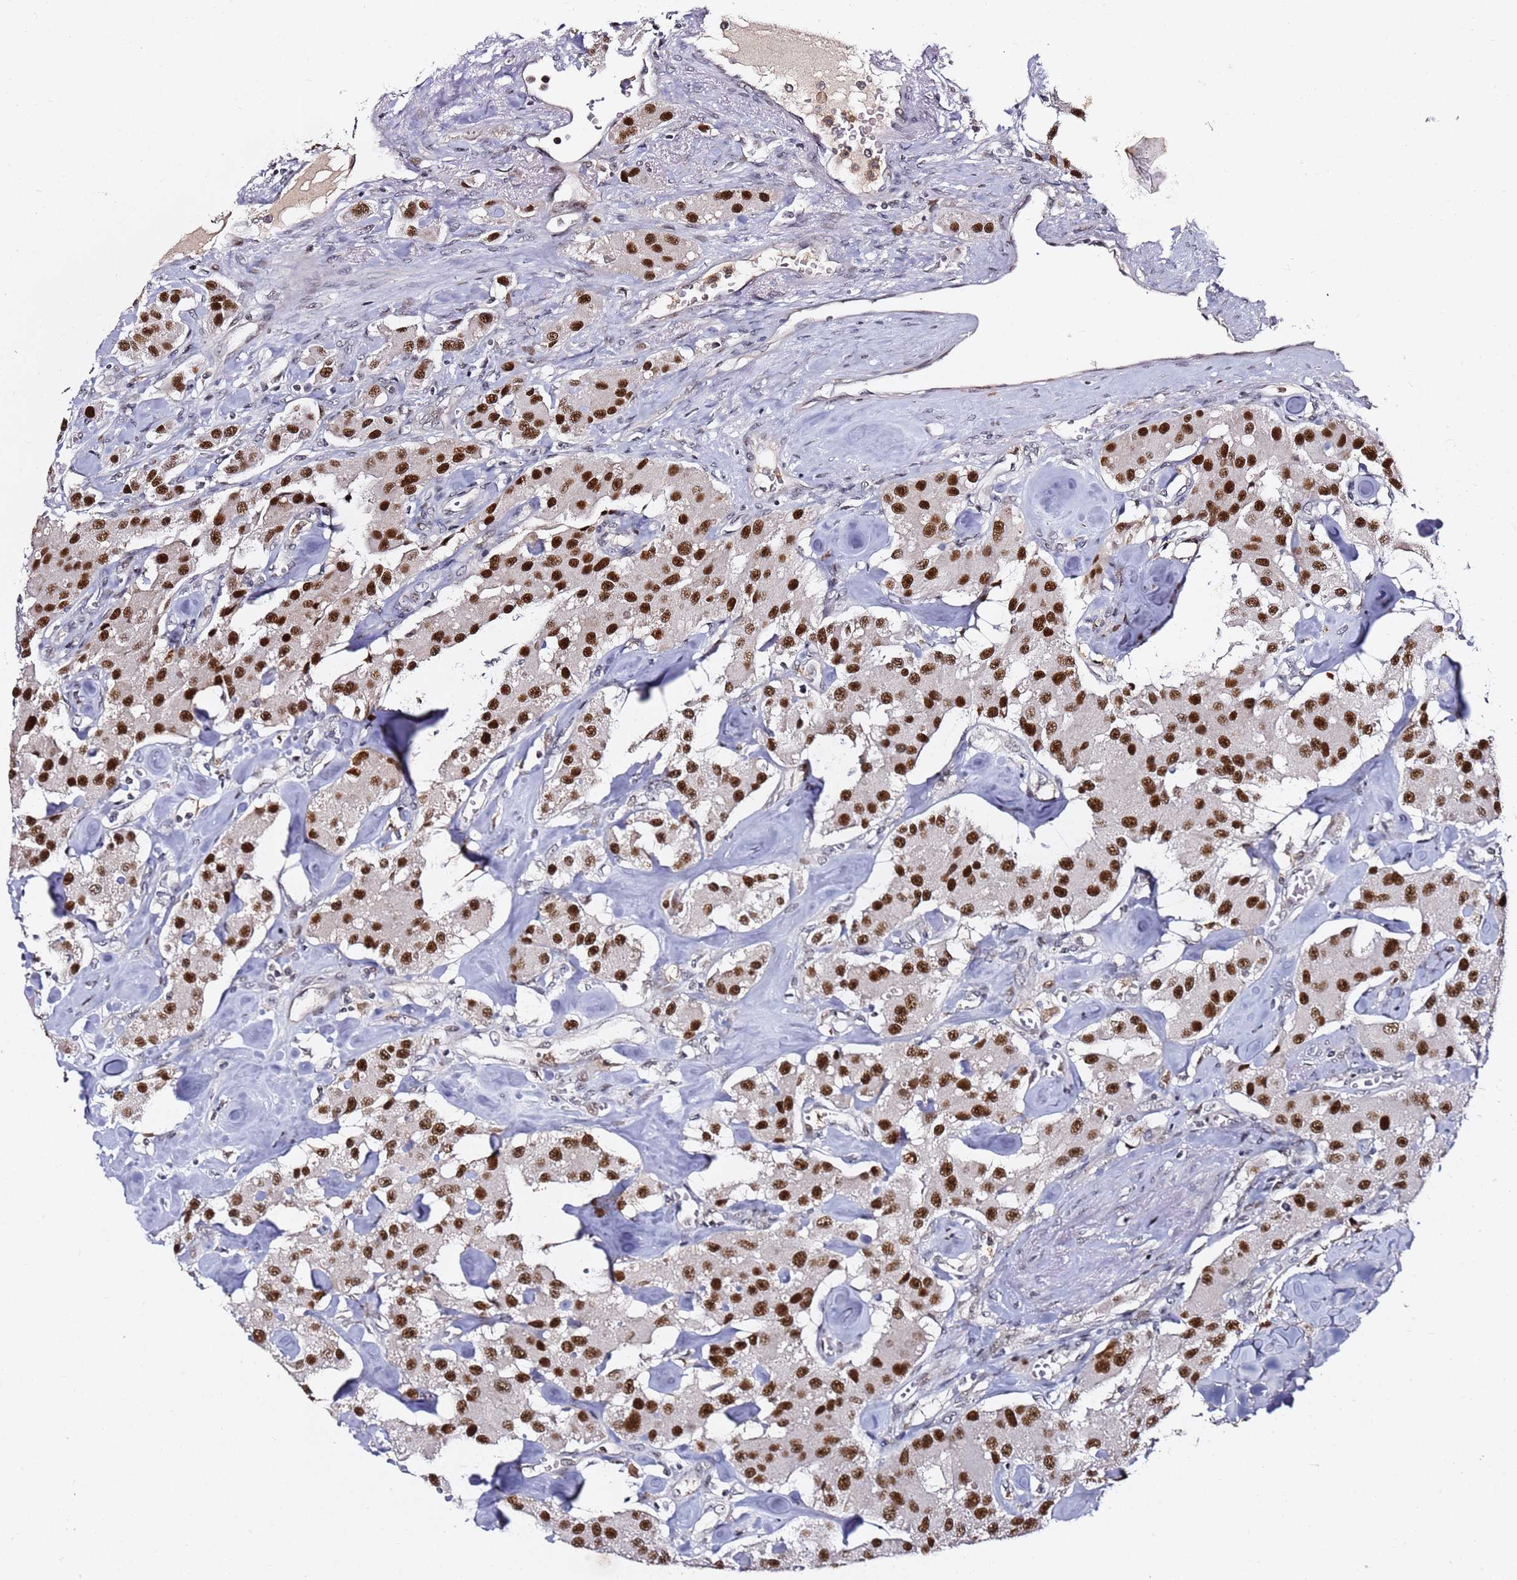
{"staining": {"intensity": "strong", "quantity": ">75%", "location": "nuclear"}, "tissue": "carcinoid", "cell_type": "Tumor cells", "image_type": "cancer", "snomed": [{"axis": "morphology", "description": "Carcinoid, malignant, NOS"}, {"axis": "topography", "description": "Pancreas"}], "caption": "IHC image of neoplastic tissue: human malignant carcinoid stained using immunohistochemistry reveals high levels of strong protein expression localized specifically in the nuclear of tumor cells, appearing as a nuclear brown color.", "gene": "FCF1", "patient": {"sex": "male", "age": 41}}